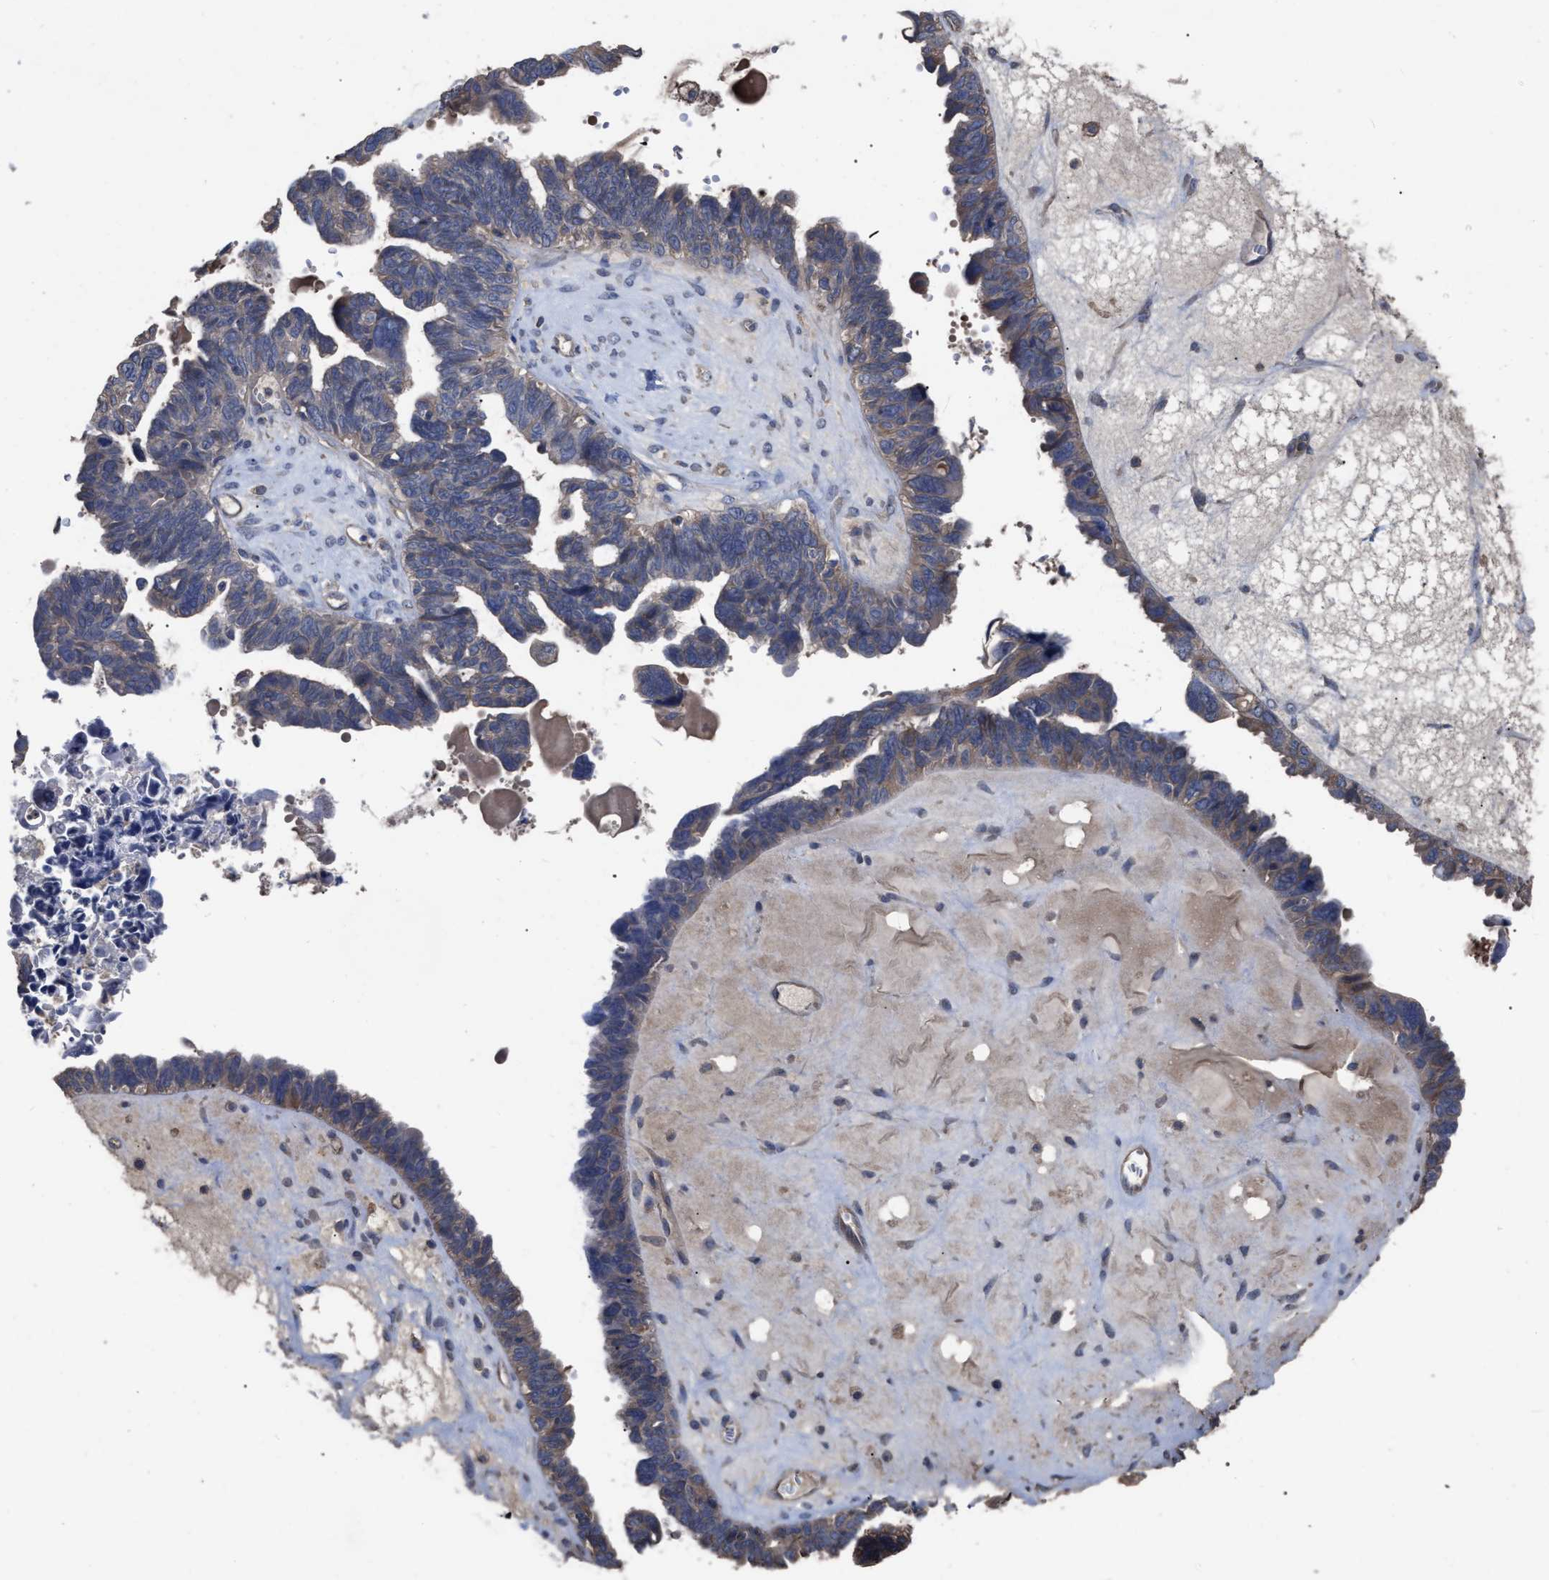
{"staining": {"intensity": "weak", "quantity": ">75%", "location": "cytoplasmic/membranous"}, "tissue": "ovarian cancer", "cell_type": "Tumor cells", "image_type": "cancer", "snomed": [{"axis": "morphology", "description": "Cystadenocarcinoma, serous, NOS"}, {"axis": "topography", "description": "Ovary"}], "caption": "Immunohistochemistry (IHC) image of human serous cystadenocarcinoma (ovarian) stained for a protein (brown), which demonstrates low levels of weak cytoplasmic/membranous positivity in approximately >75% of tumor cells.", "gene": "BTN2A1", "patient": {"sex": "female", "age": 79}}